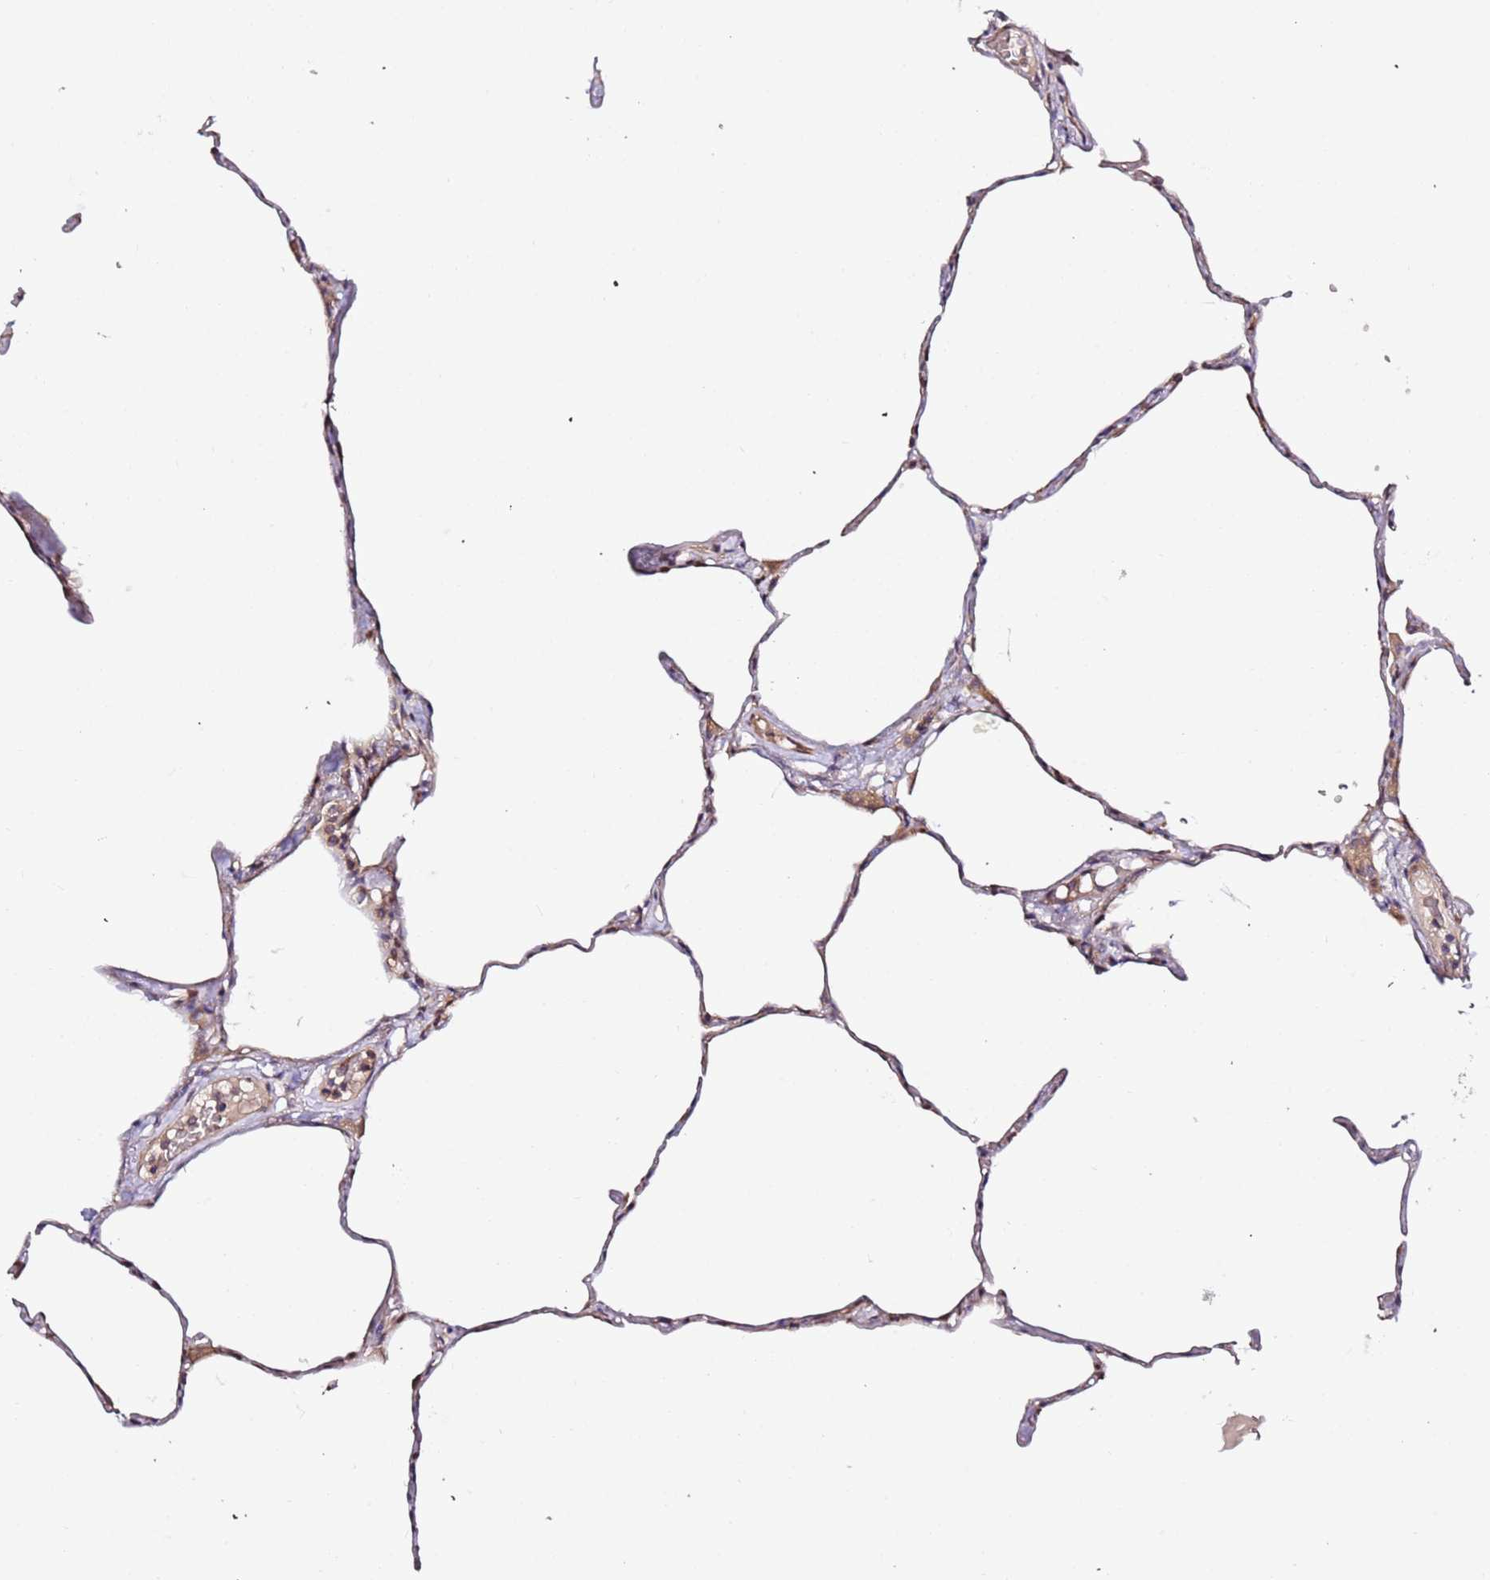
{"staining": {"intensity": "weak", "quantity": "25%-75%", "location": "cytoplasmic/membranous"}, "tissue": "lung", "cell_type": "Alveolar cells", "image_type": "normal", "snomed": [{"axis": "morphology", "description": "Normal tissue, NOS"}, {"axis": "topography", "description": "Lung"}], "caption": "A histopathology image of human lung stained for a protein shows weak cytoplasmic/membranous brown staining in alveolar cells. (DAB (3,3'-diaminobenzidine) IHC, brown staining for protein, blue staining for nuclei).", "gene": "HSD17B7", "patient": {"sex": "male", "age": 65}}